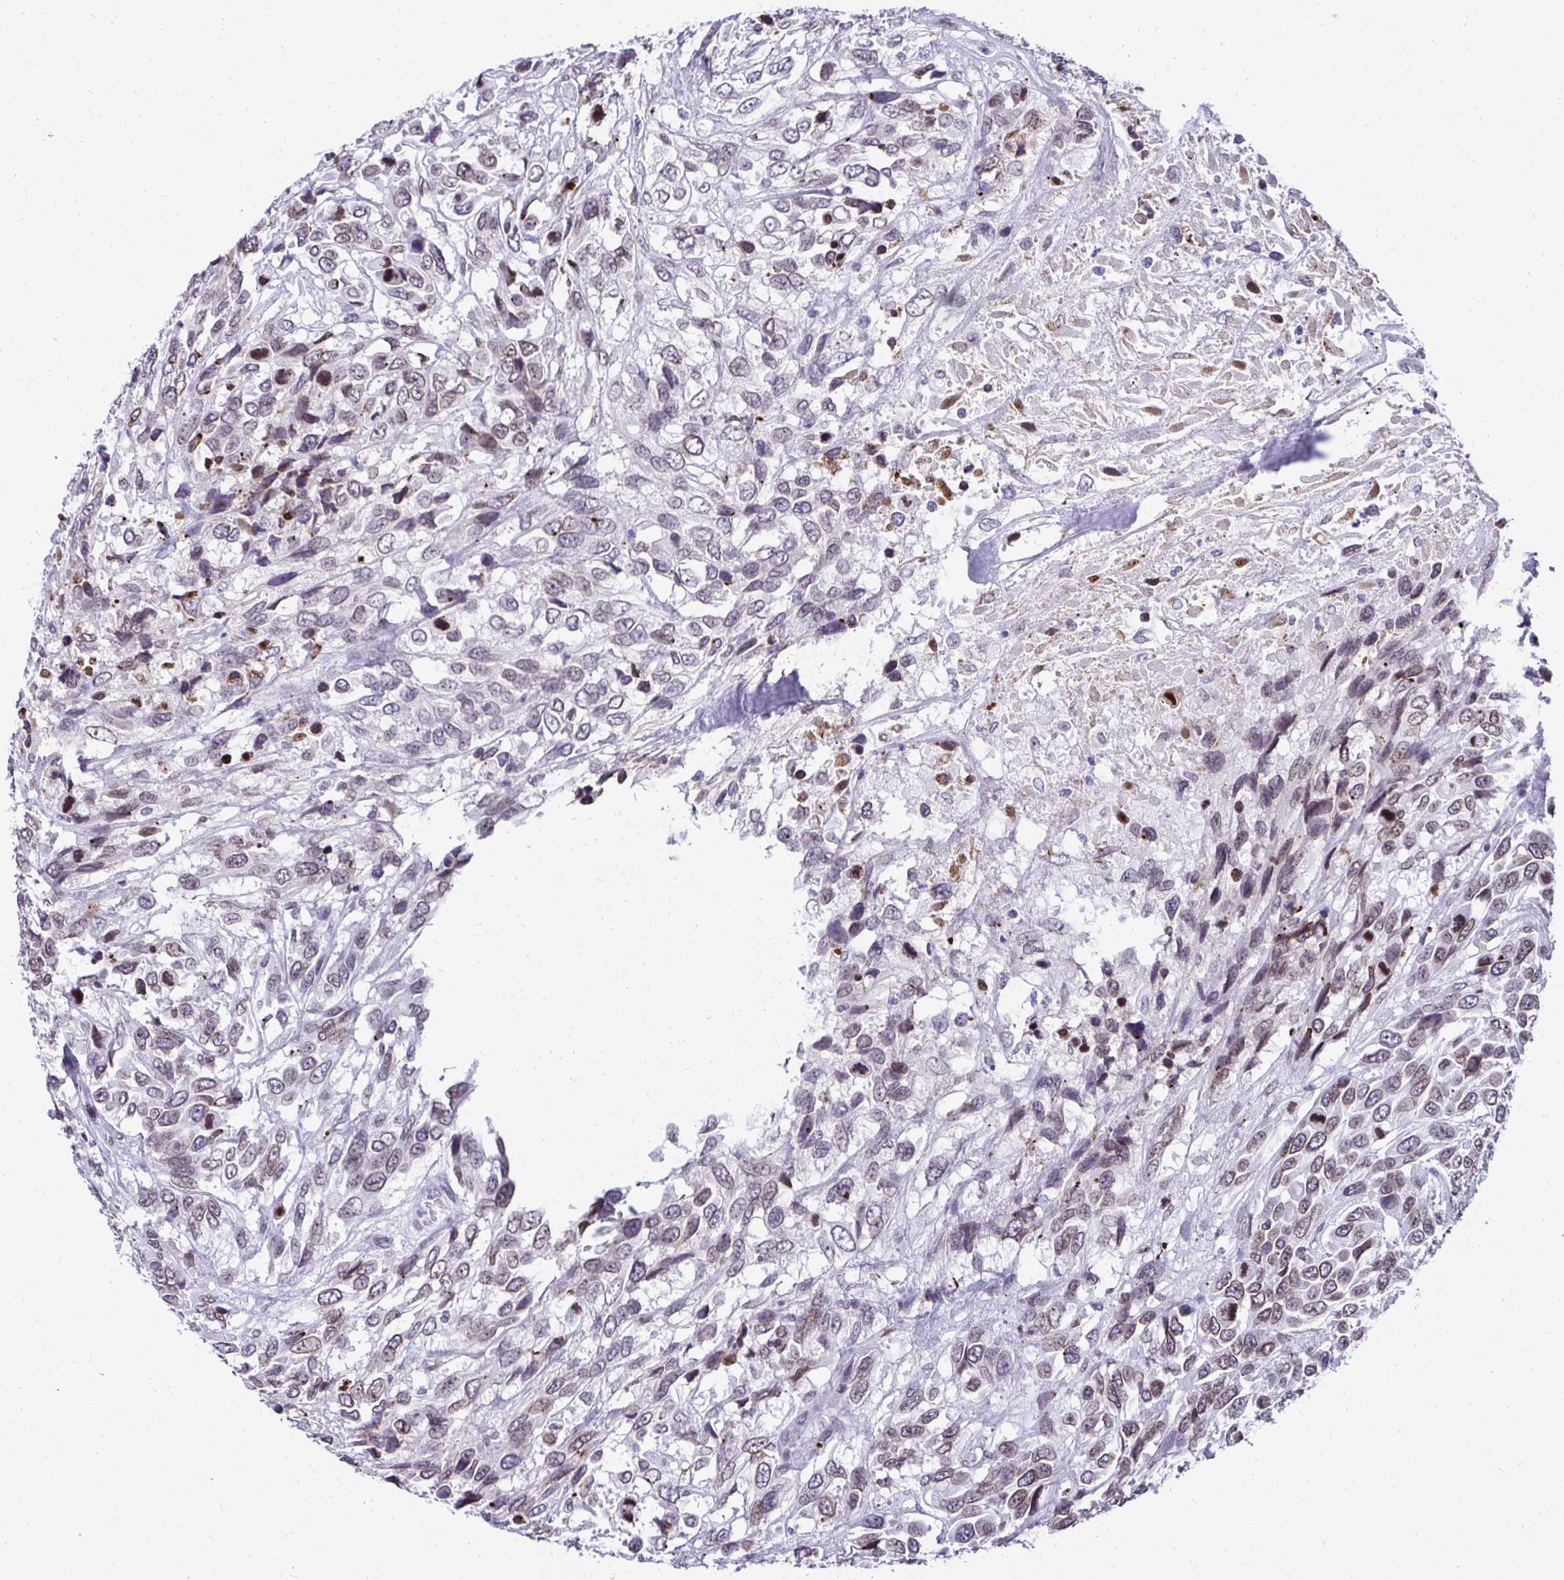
{"staining": {"intensity": "weak", "quantity": "25%-75%", "location": "cytoplasmic/membranous,nuclear"}, "tissue": "urothelial cancer", "cell_type": "Tumor cells", "image_type": "cancer", "snomed": [{"axis": "morphology", "description": "Urothelial carcinoma, High grade"}, {"axis": "topography", "description": "Urinary bladder"}], "caption": "Urothelial cancer stained with a protein marker displays weak staining in tumor cells.", "gene": "BANF1", "patient": {"sex": "female", "age": 70}}